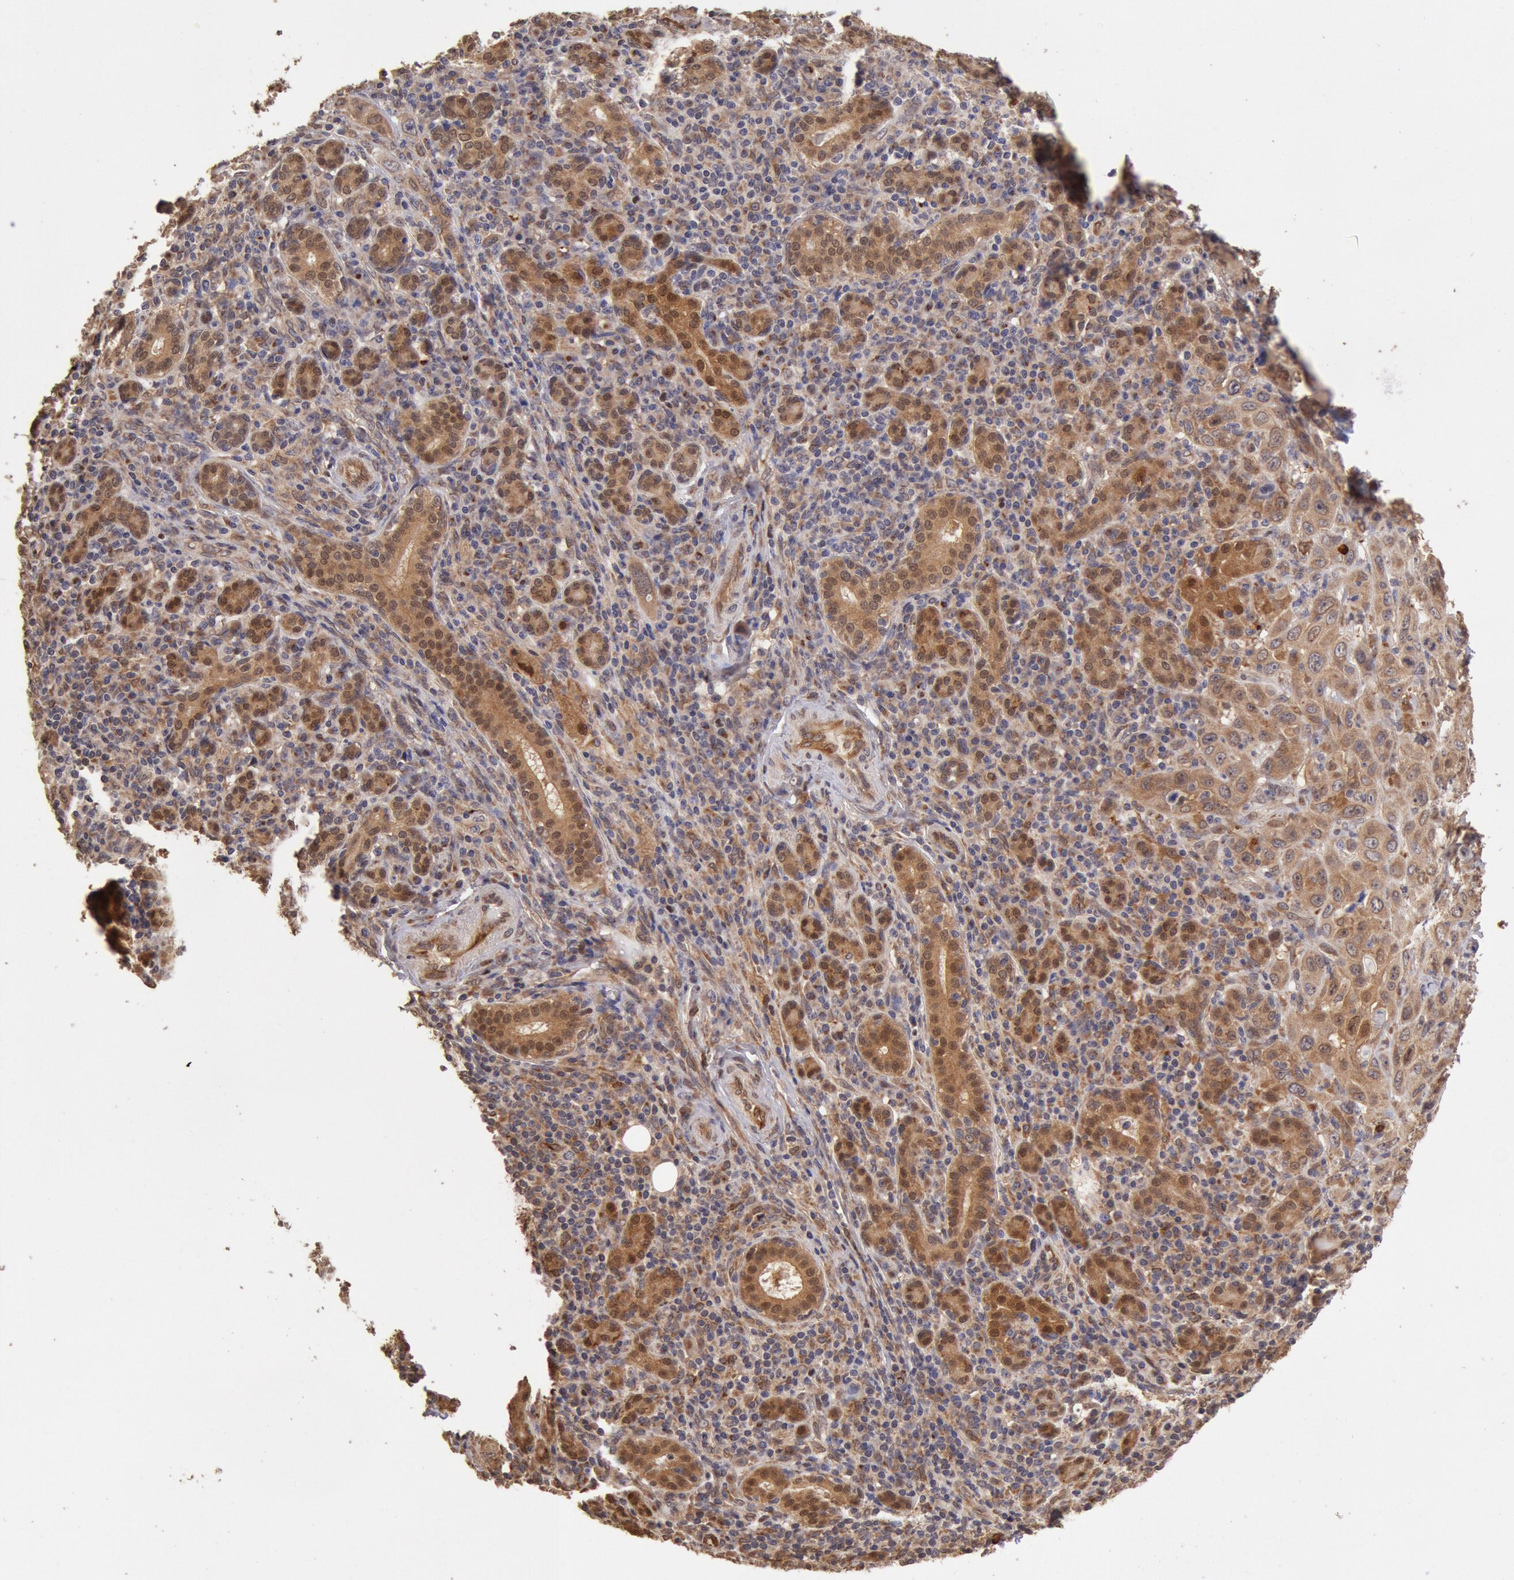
{"staining": {"intensity": "strong", "quantity": ">75%", "location": "cytoplasmic/membranous,nuclear"}, "tissue": "skin cancer", "cell_type": "Tumor cells", "image_type": "cancer", "snomed": [{"axis": "morphology", "description": "Squamous cell carcinoma, NOS"}, {"axis": "topography", "description": "Skin"}], "caption": "Immunohistochemistry (IHC) (DAB (3,3'-diaminobenzidine)) staining of skin cancer (squamous cell carcinoma) displays strong cytoplasmic/membranous and nuclear protein staining in approximately >75% of tumor cells. The protein of interest is stained brown, and the nuclei are stained in blue (DAB IHC with brightfield microscopy, high magnification).", "gene": "COMT", "patient": {"sex": "male", "age": 84}}